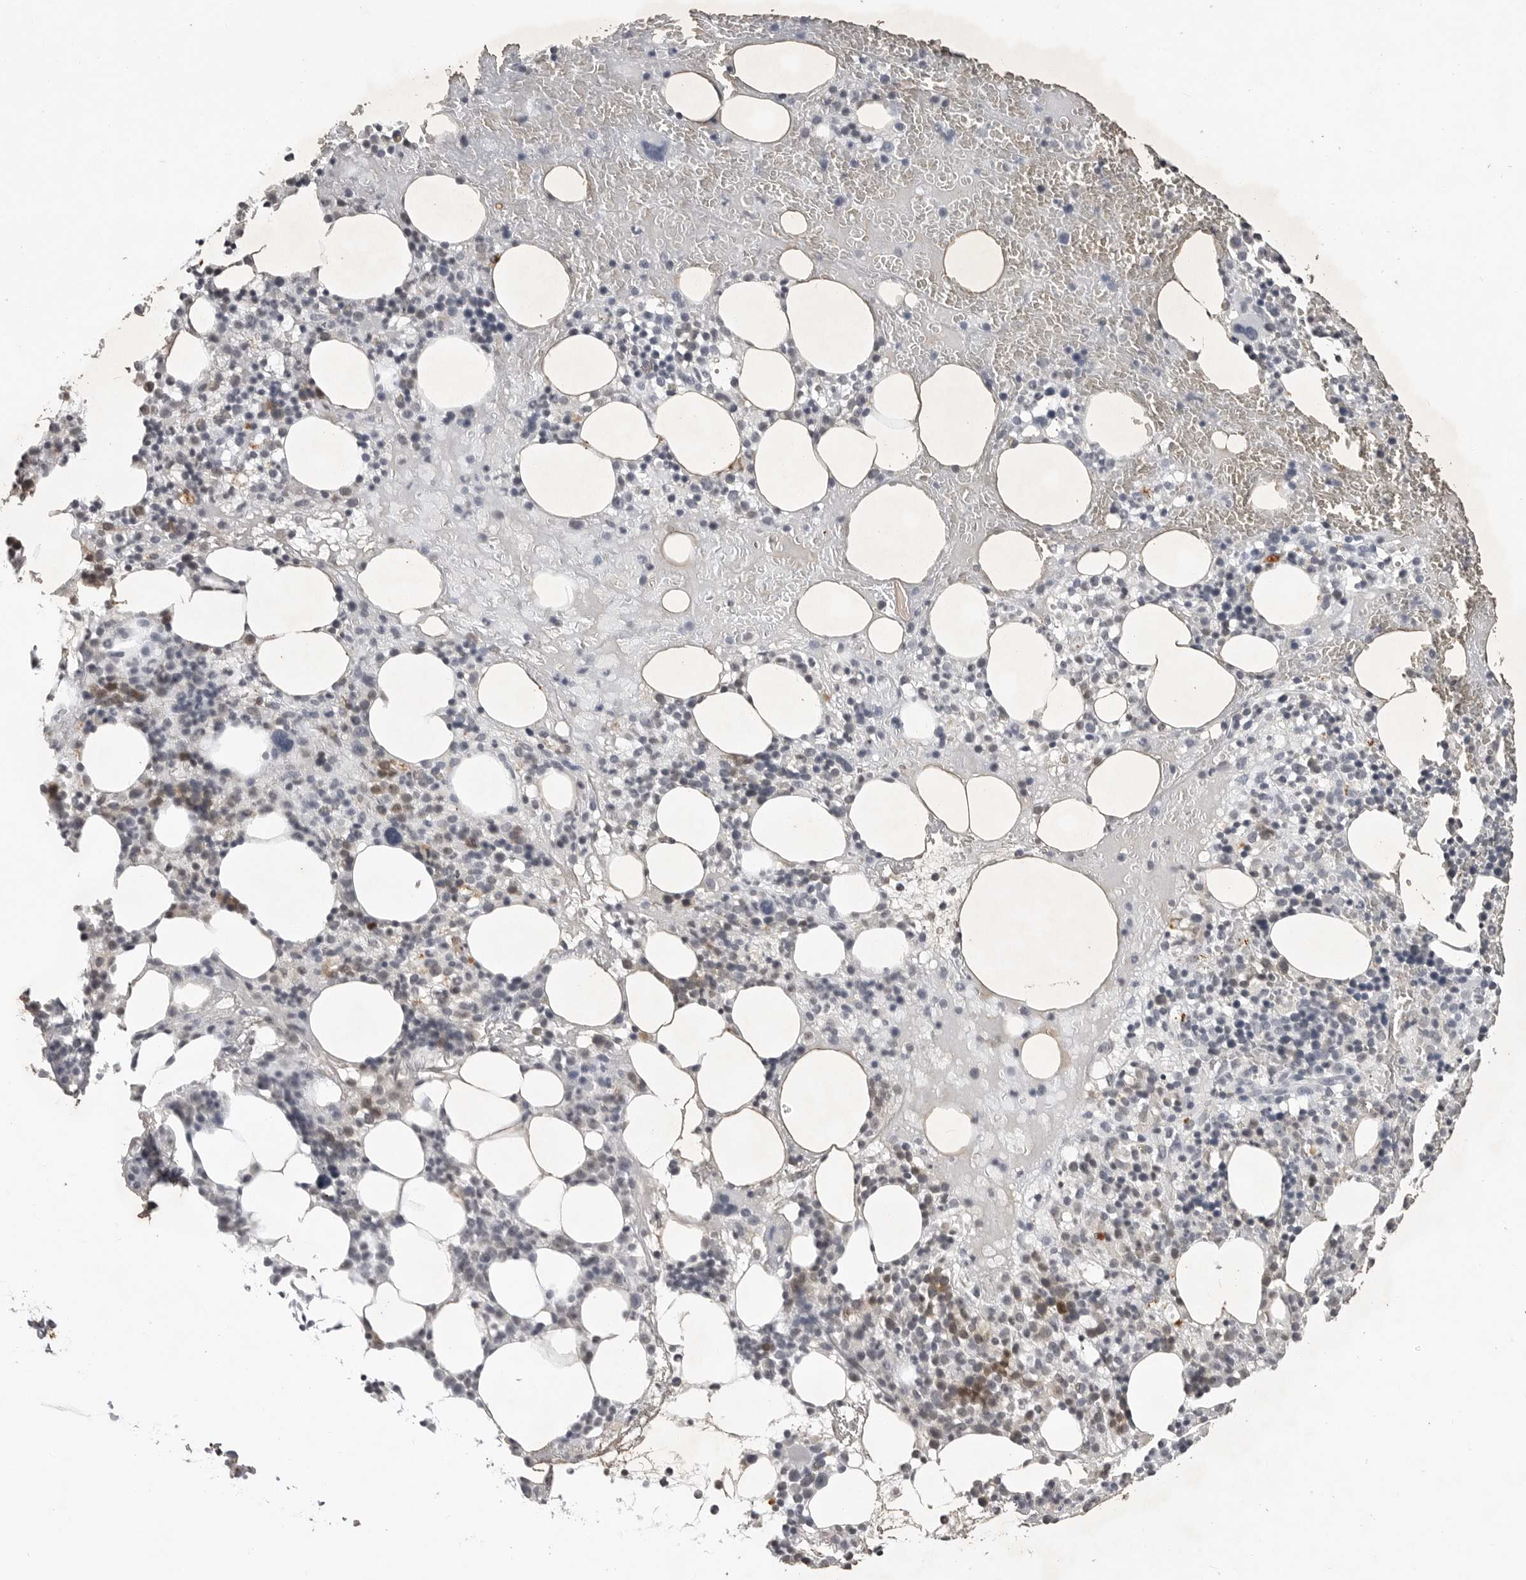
{"staining": {"intensity": "moderate", "quantity": "<25%", "location": "cytoplasmic/membranous"}, "tissue": "bone marrow", "cell_type": "Hematopoietic cells", "image_type": "normal", "snomed": [{"axis": "morphology", "description": "Normal tissue, NOS"}, {"axis": "morphology", "description": "Inflammation, NOS"}, {"axis": "topography", "description": "Bone marrow"}], "caption": "The micrograph exhibits a brown stain indicating the presence of a protein in the cytoplasmic/membranous of hematopoietic cells in bone marrow.", "gene": "RRM1", "patient": {"sex": "female", "age": 77}}